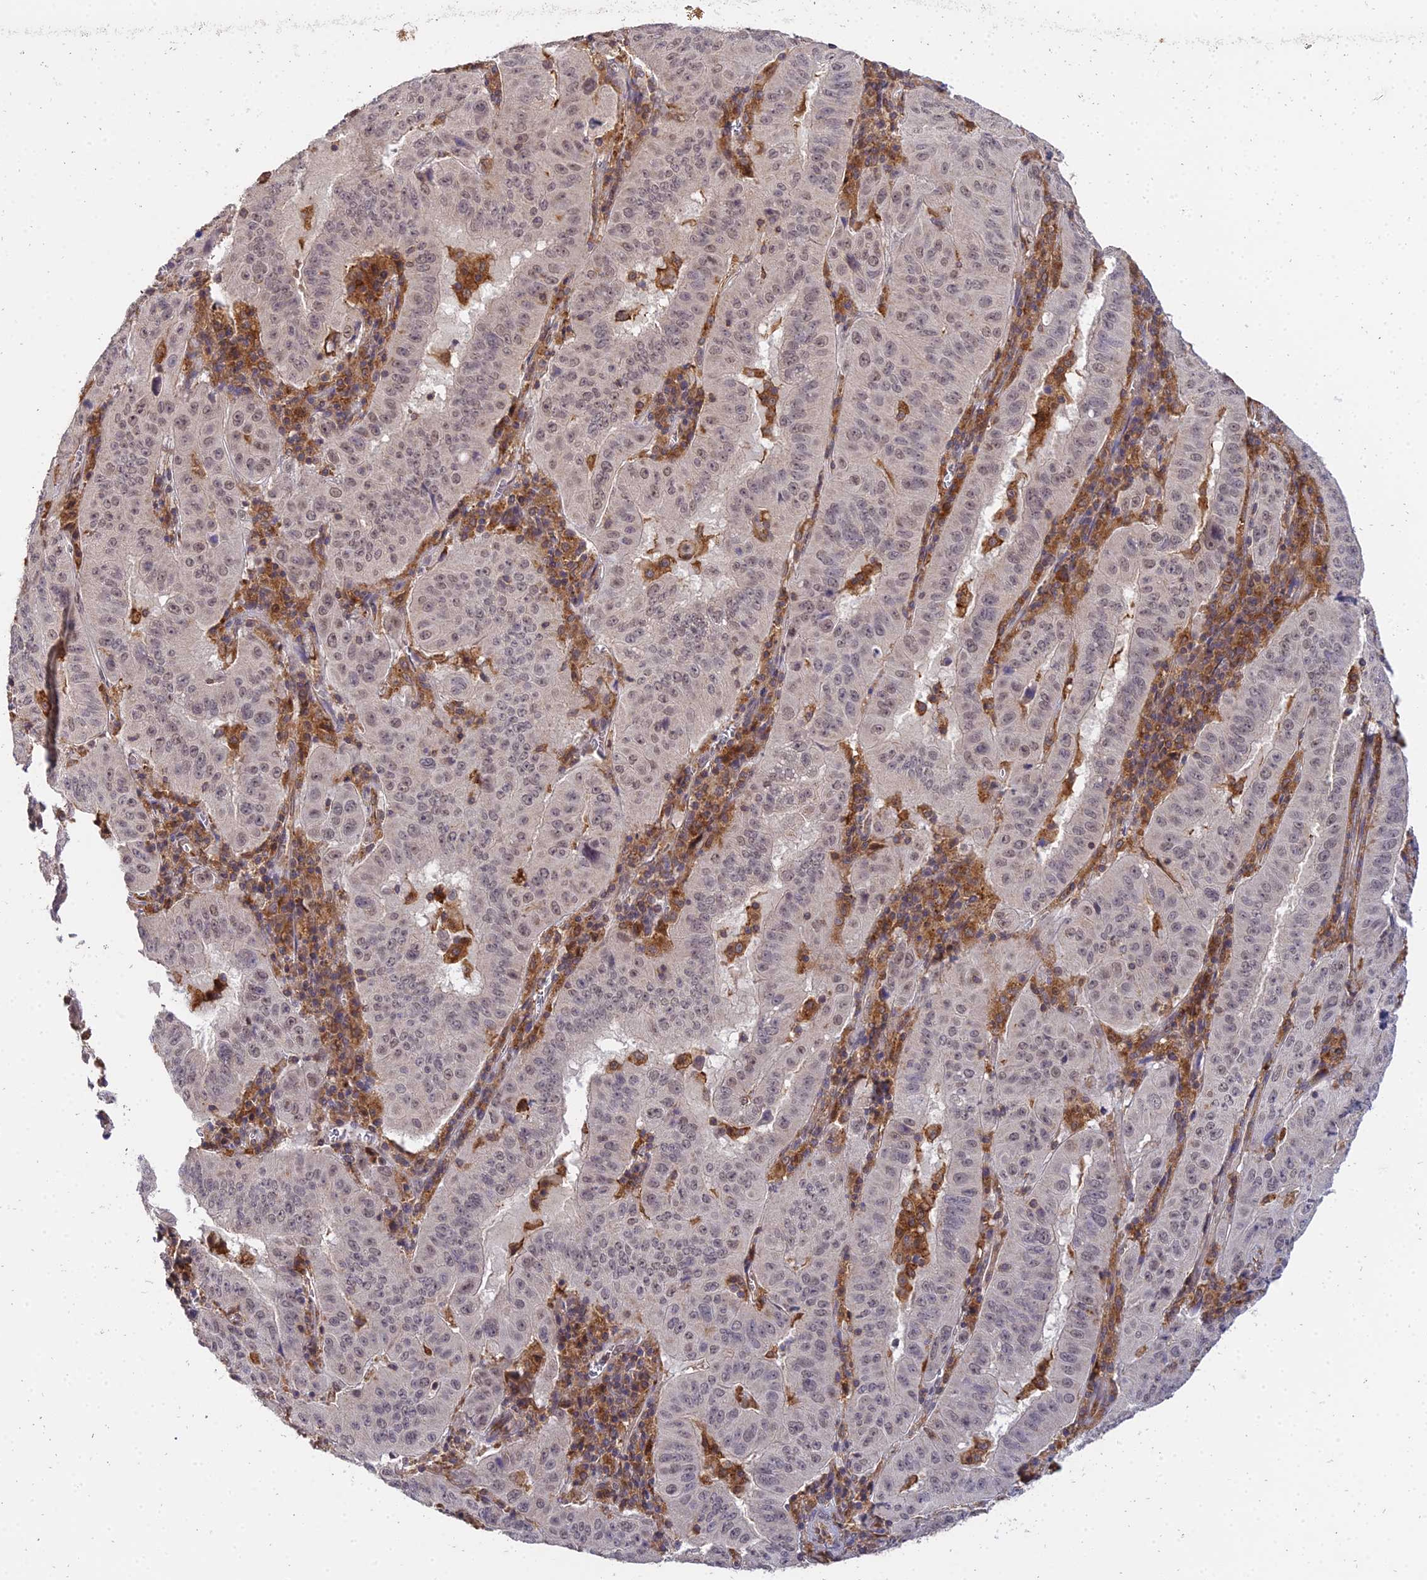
{"staining": {"intensity": "weak", "quantity": "25%-75%", "location": "nuclear"}, "tissue": "pancreatic cancer", "cell_type": "Tumor cells", "image_type": "cancer", "snomed": [{"axis": "morphology", "description": "Adenocarcinoma, NOS"}, {"axis": "topography", "description": "Pancreas"}], "caption": "Pancreatic cancer stained for a protein (brown) shows weak nuclear positive positivity in about 25%-75% of tumor cells.", "gene": "TPRX1", "patient": {"sex": "male", "age": 63}}